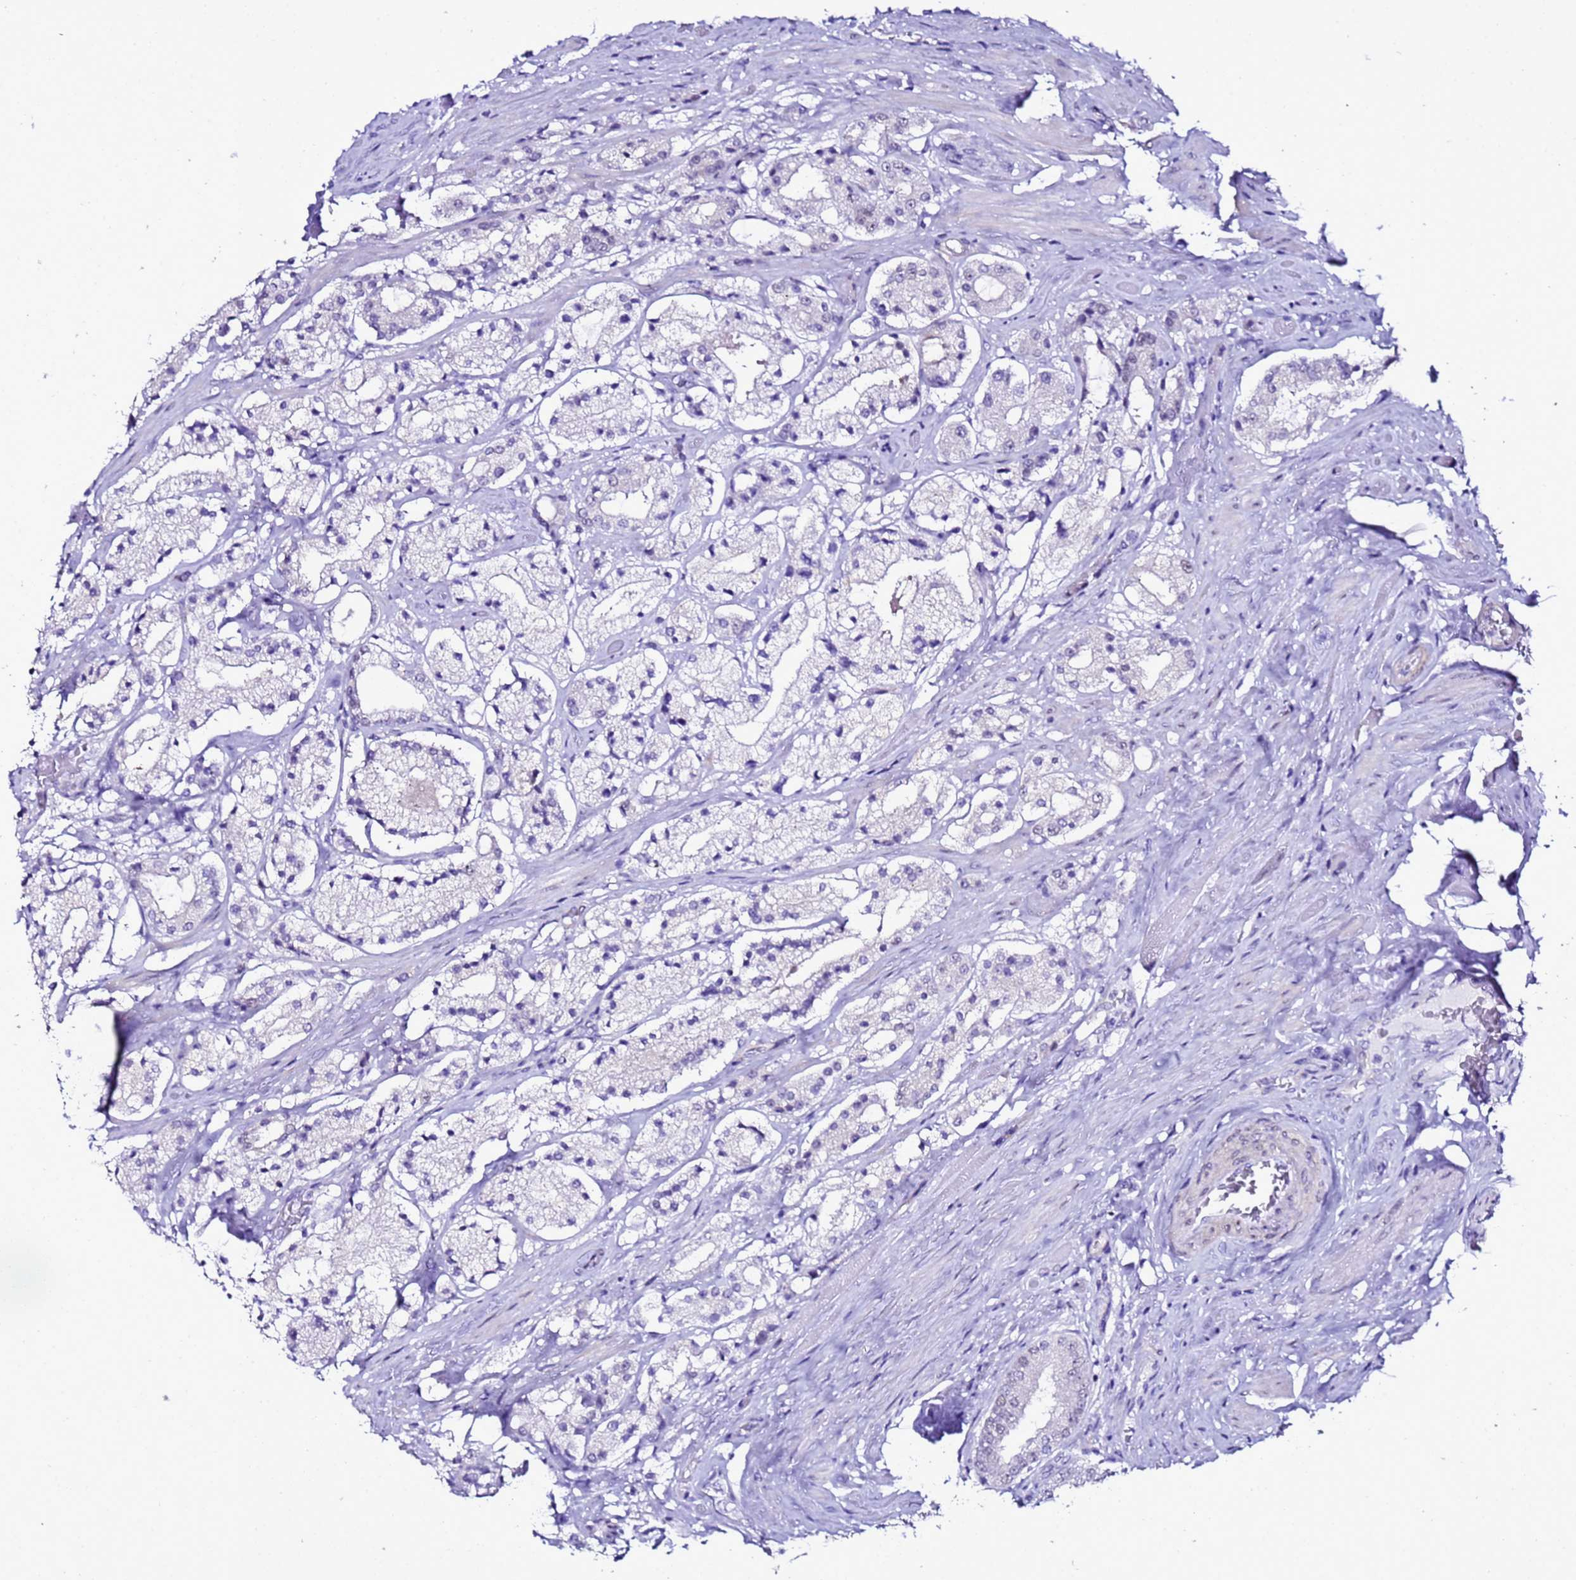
{"staining": {"intensity": "negative", "quantity": "none", "location": "none"}, "tissue": "prostate cancer", "cell_type": "Tumor cells", "image_type": "cancer", "snomed": [{"axis": "morphology", "description": "Adenocarcinoma, High grade"}, {"axis": "topography", "description": "Prostate"}], "caption": "This is an immunohistochemistry photomicrograph of prostate cancer (high-grade adenocarcinoma). There is no staining in tumor cells.", "gene": "BCL7A", "patient": {"sex": "male", "age": 64}}